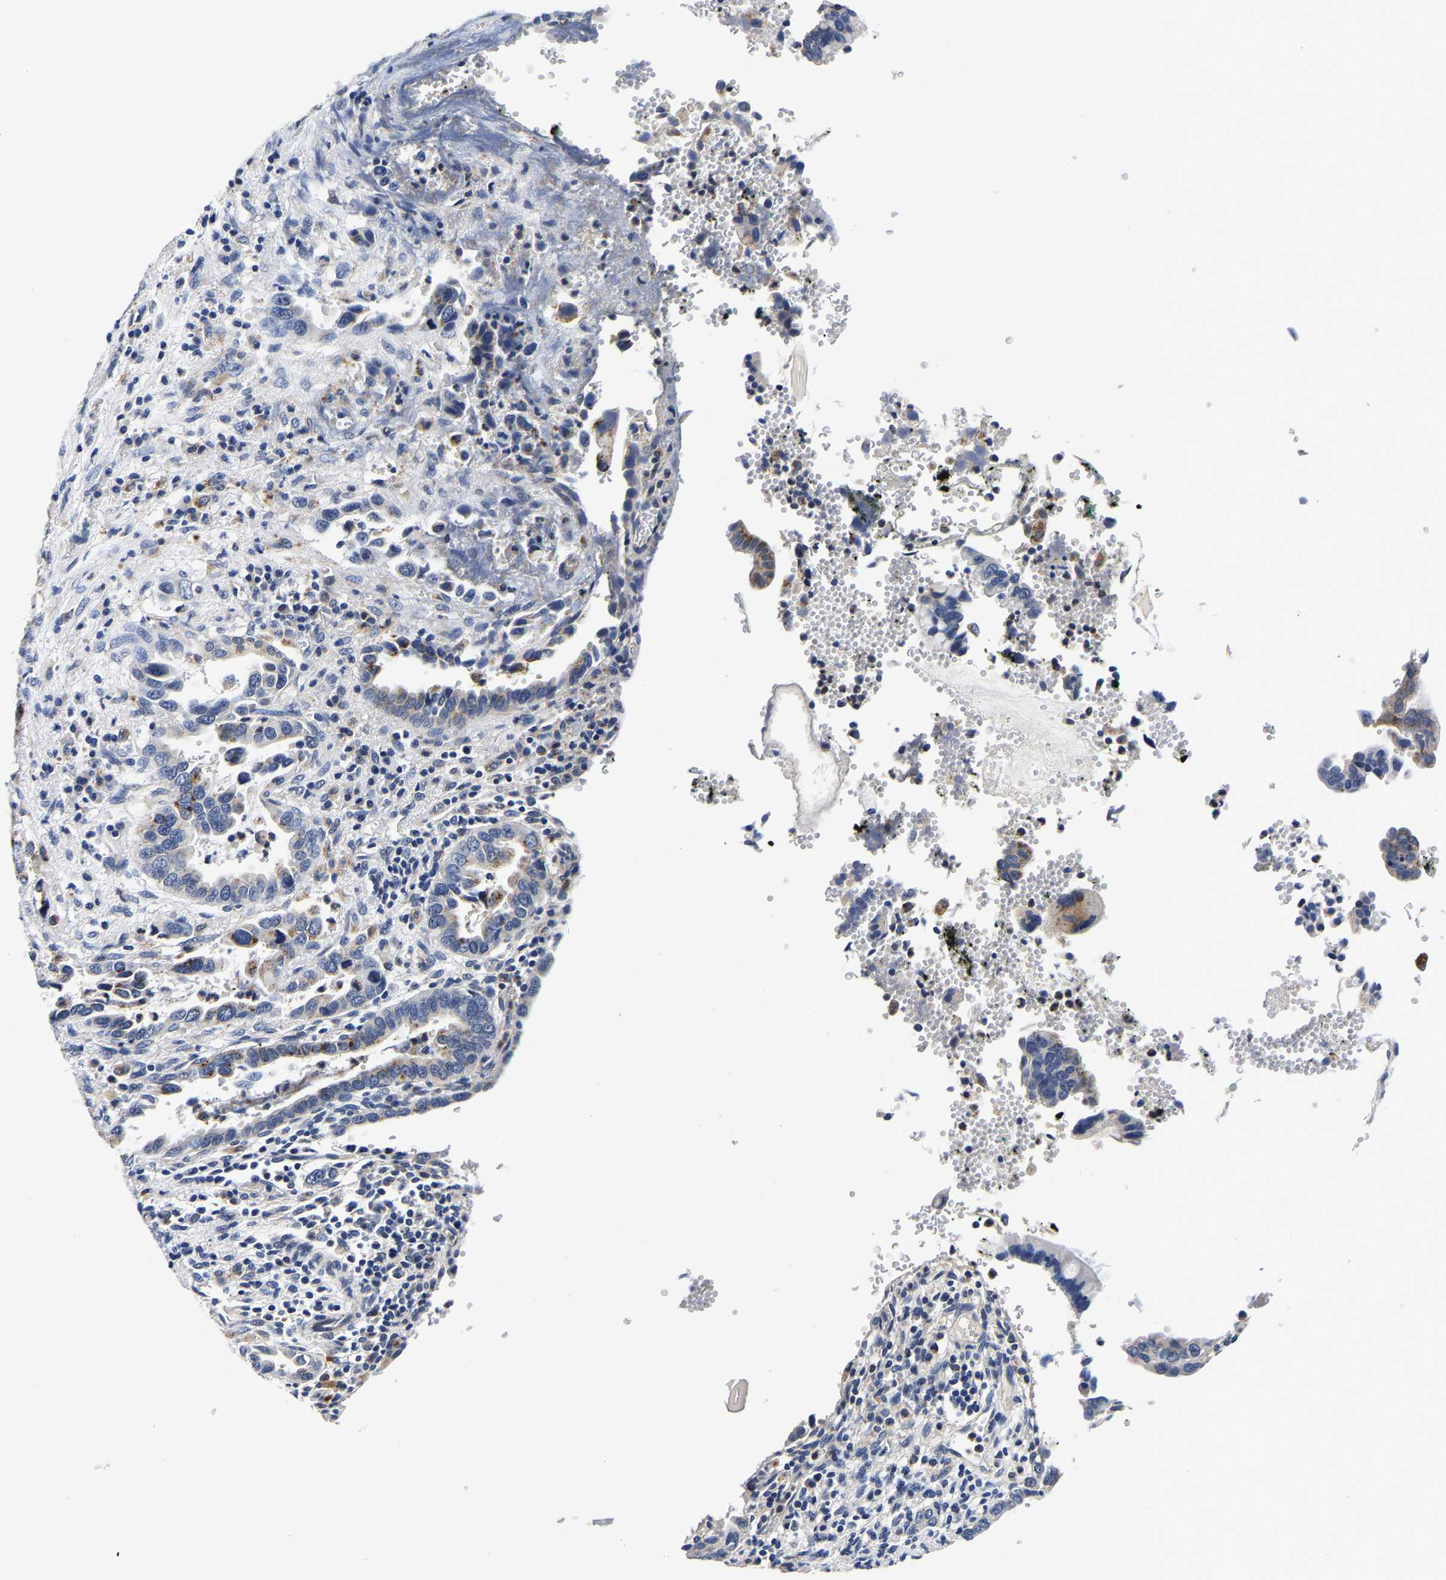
{"staining": {"intensity": "negative", "quantity": "none", "location": "none"}, "tissue": "pancreatic cancer", "cell_type": "Tumor cells", "image_type": "cancer", "snomed": [{"axis": "morphology", "description": "Adenocarcinoma, NOS"}, {"axis": "topography", "description": "Pancreas"}], "caption": "Protein analysis of pancreatic cancer (adenocarcinoma) demonstrates no significant expression in tumor cells.", "gene": "GRN", "patient": {"sex": "female", "age": 70}}